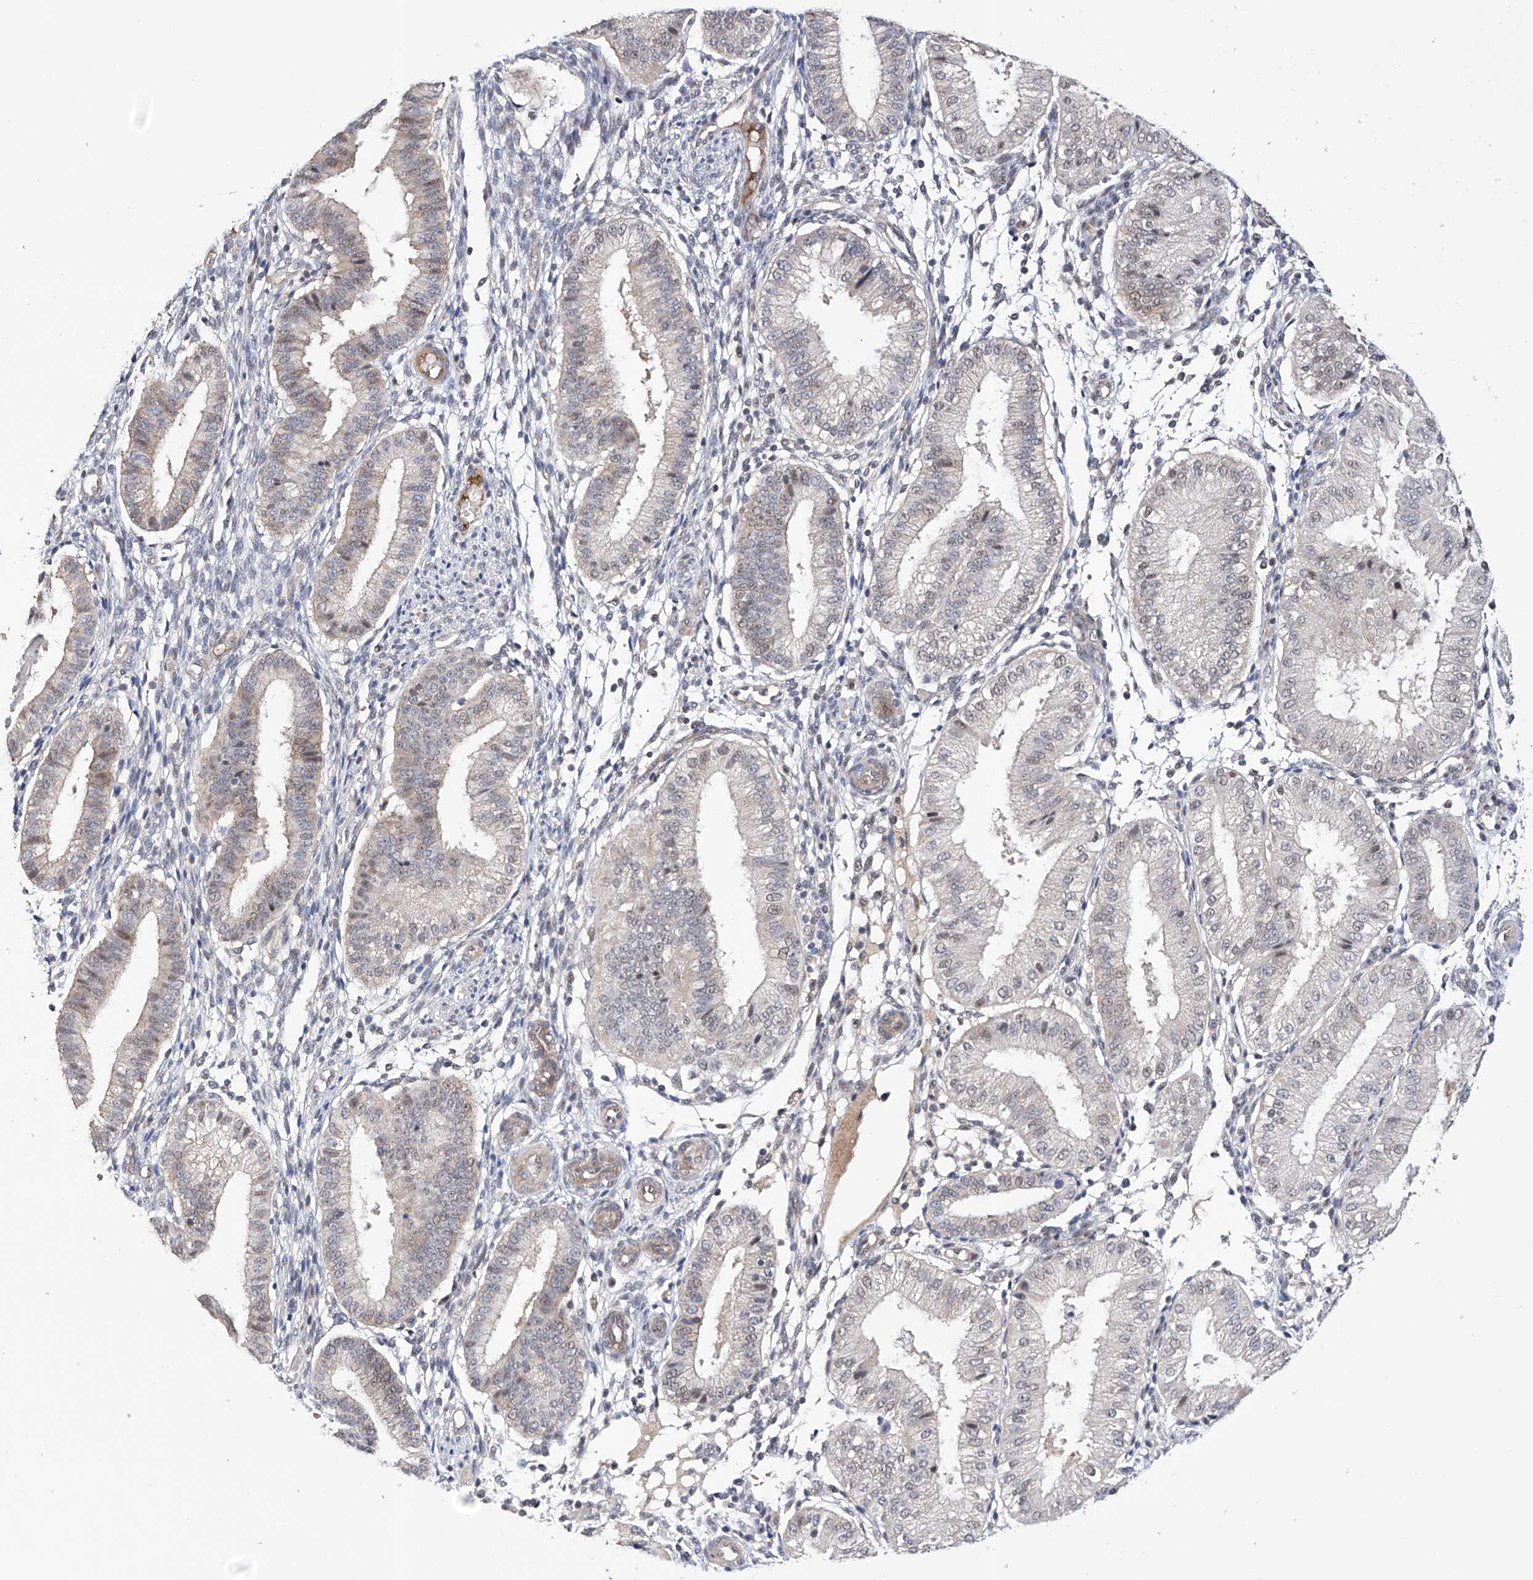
{"staining": {"intensity": "negative", "quantity": "none", "location": "none"}, "tissue": "endometrium", "cell_type": "Cells in endometrial stroma", "image_type": "normal", "snomed": [{"axis": "morphology", "description": "Normal tissue, NOS"}, {"axis": "topography", "description": "Endometrium"}], "caption": "Immunohistochemistry of unremarkable endometrium exhibits no expression in cells in endometrial stroma. (IHC, brightfield microscopy, high magnification).", "gene": "AFG1L", "patient": {"sex": "female", "age": 39}}